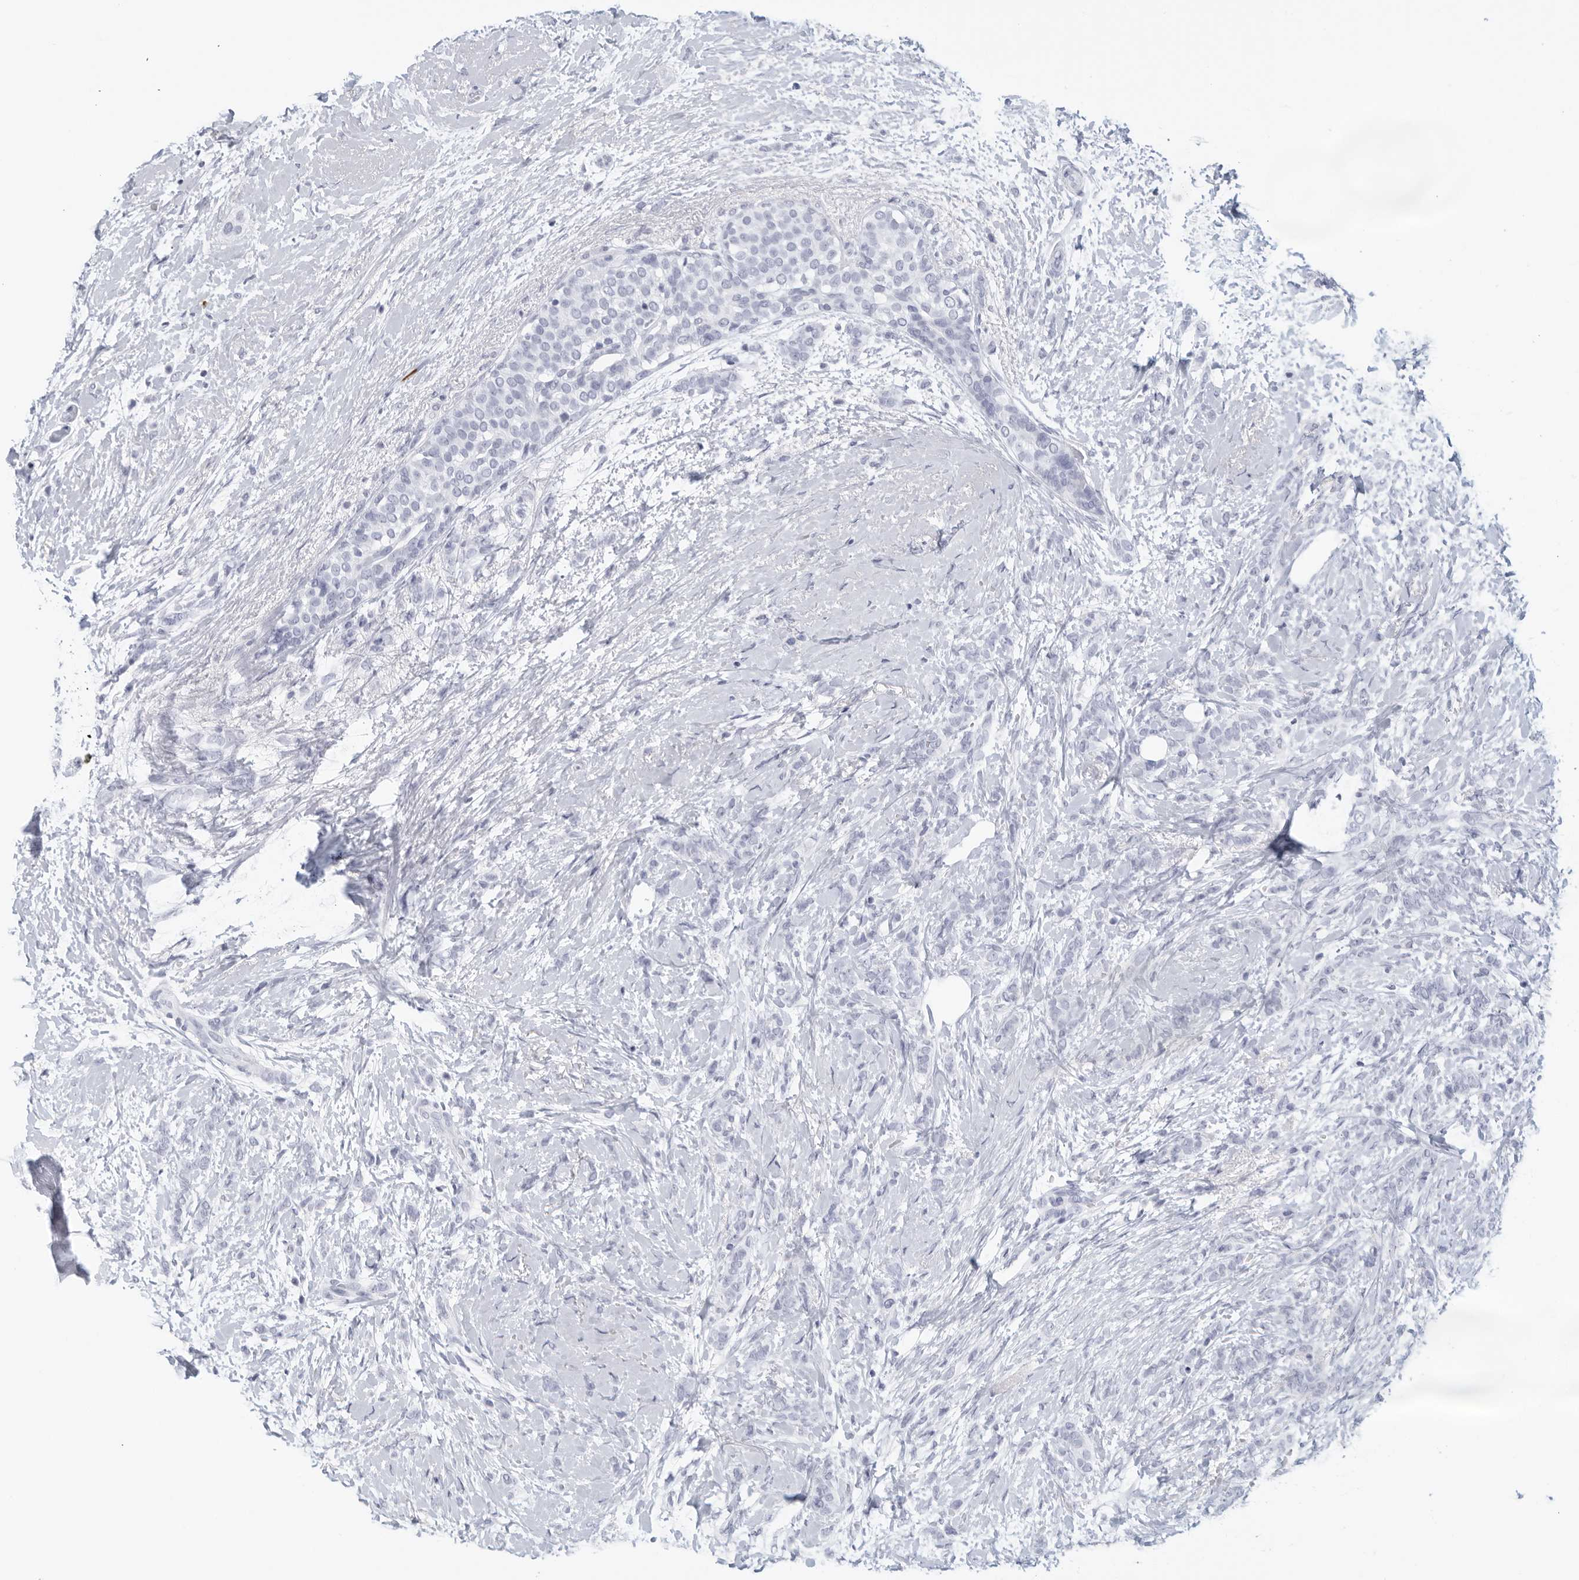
{"staining": {"intensity": "negative", "quantity": "none", "location": "none"}, "tissue": "breast cancer", "cell_type": "Tumor cells", "image_type": "cancer", "snomed": [{"axis": "morphology", "description": "Lobular carcinoma, in situ"}, {"axis": "morphology", "description": "Lobular carcinoma"}, {"axis": "topography", "description": "Breast"}], "caption": "The image reveals no staining of tumor cells in breast lobular carcinoma in situ.", "gene": "FGG", "patient": {"sex": "female", "age": 41}}